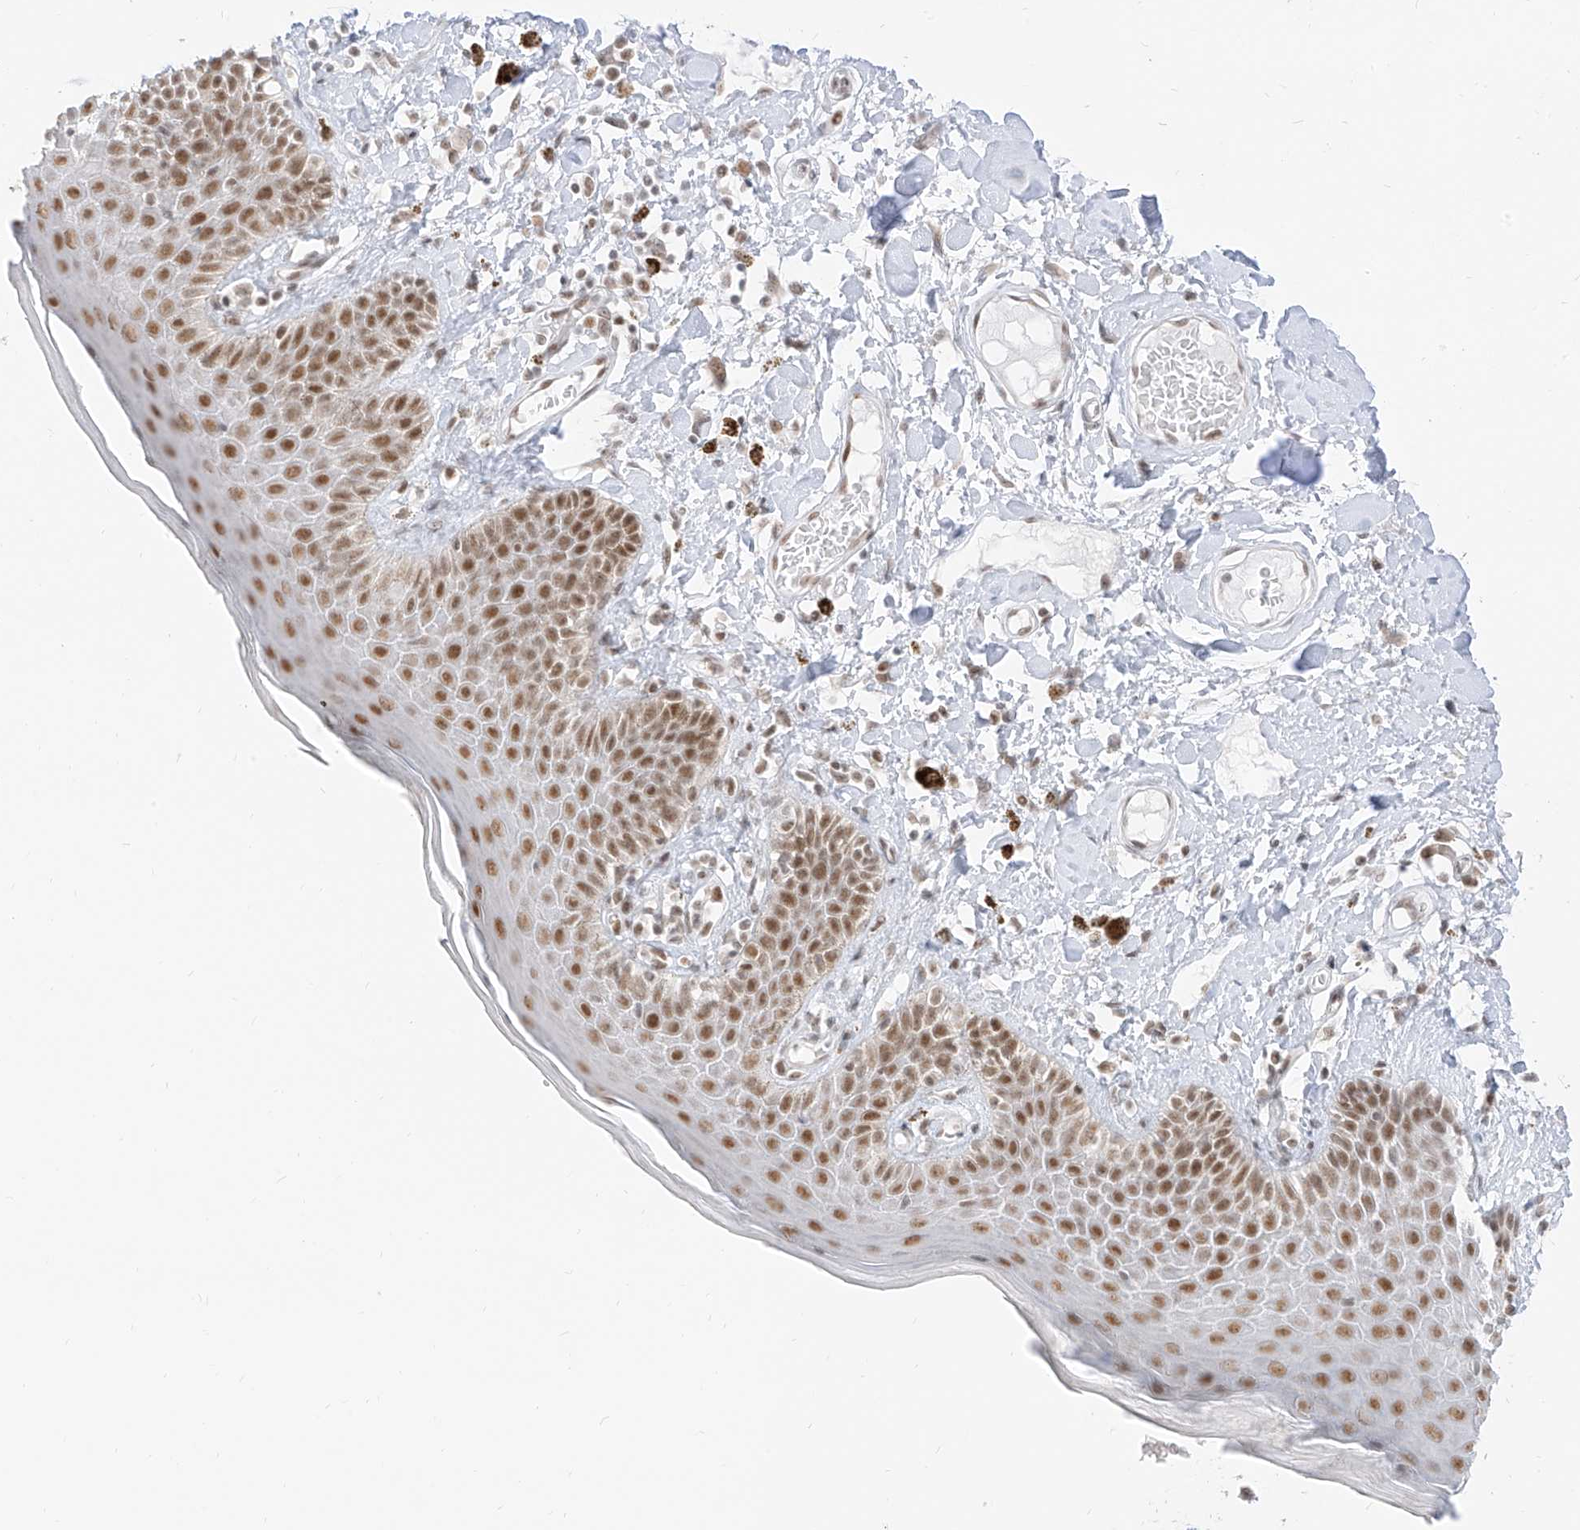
{"staining": {"intensity": "moderate", "quantity": ">75%", "location": "nuclear"}, "tissue": "skin", "cell_type": "Epidermal cells", "image_type": "normal", "snomed": [{"axis": "morphology", "description": "Normal tissue, NOS"}, {"axis": "topography", "description": "Anal"}], "caption": "IHC micrograph of benign skin: human skin stained using immunohistochemistry (IHC) reveals medium levels of moderate protein expression localized specifically in the nuclear of epidermal cells, appearing as a nuclear brown color.", "gene": "SUPT5H", "patient": {"sex": "female", "age": 78}}